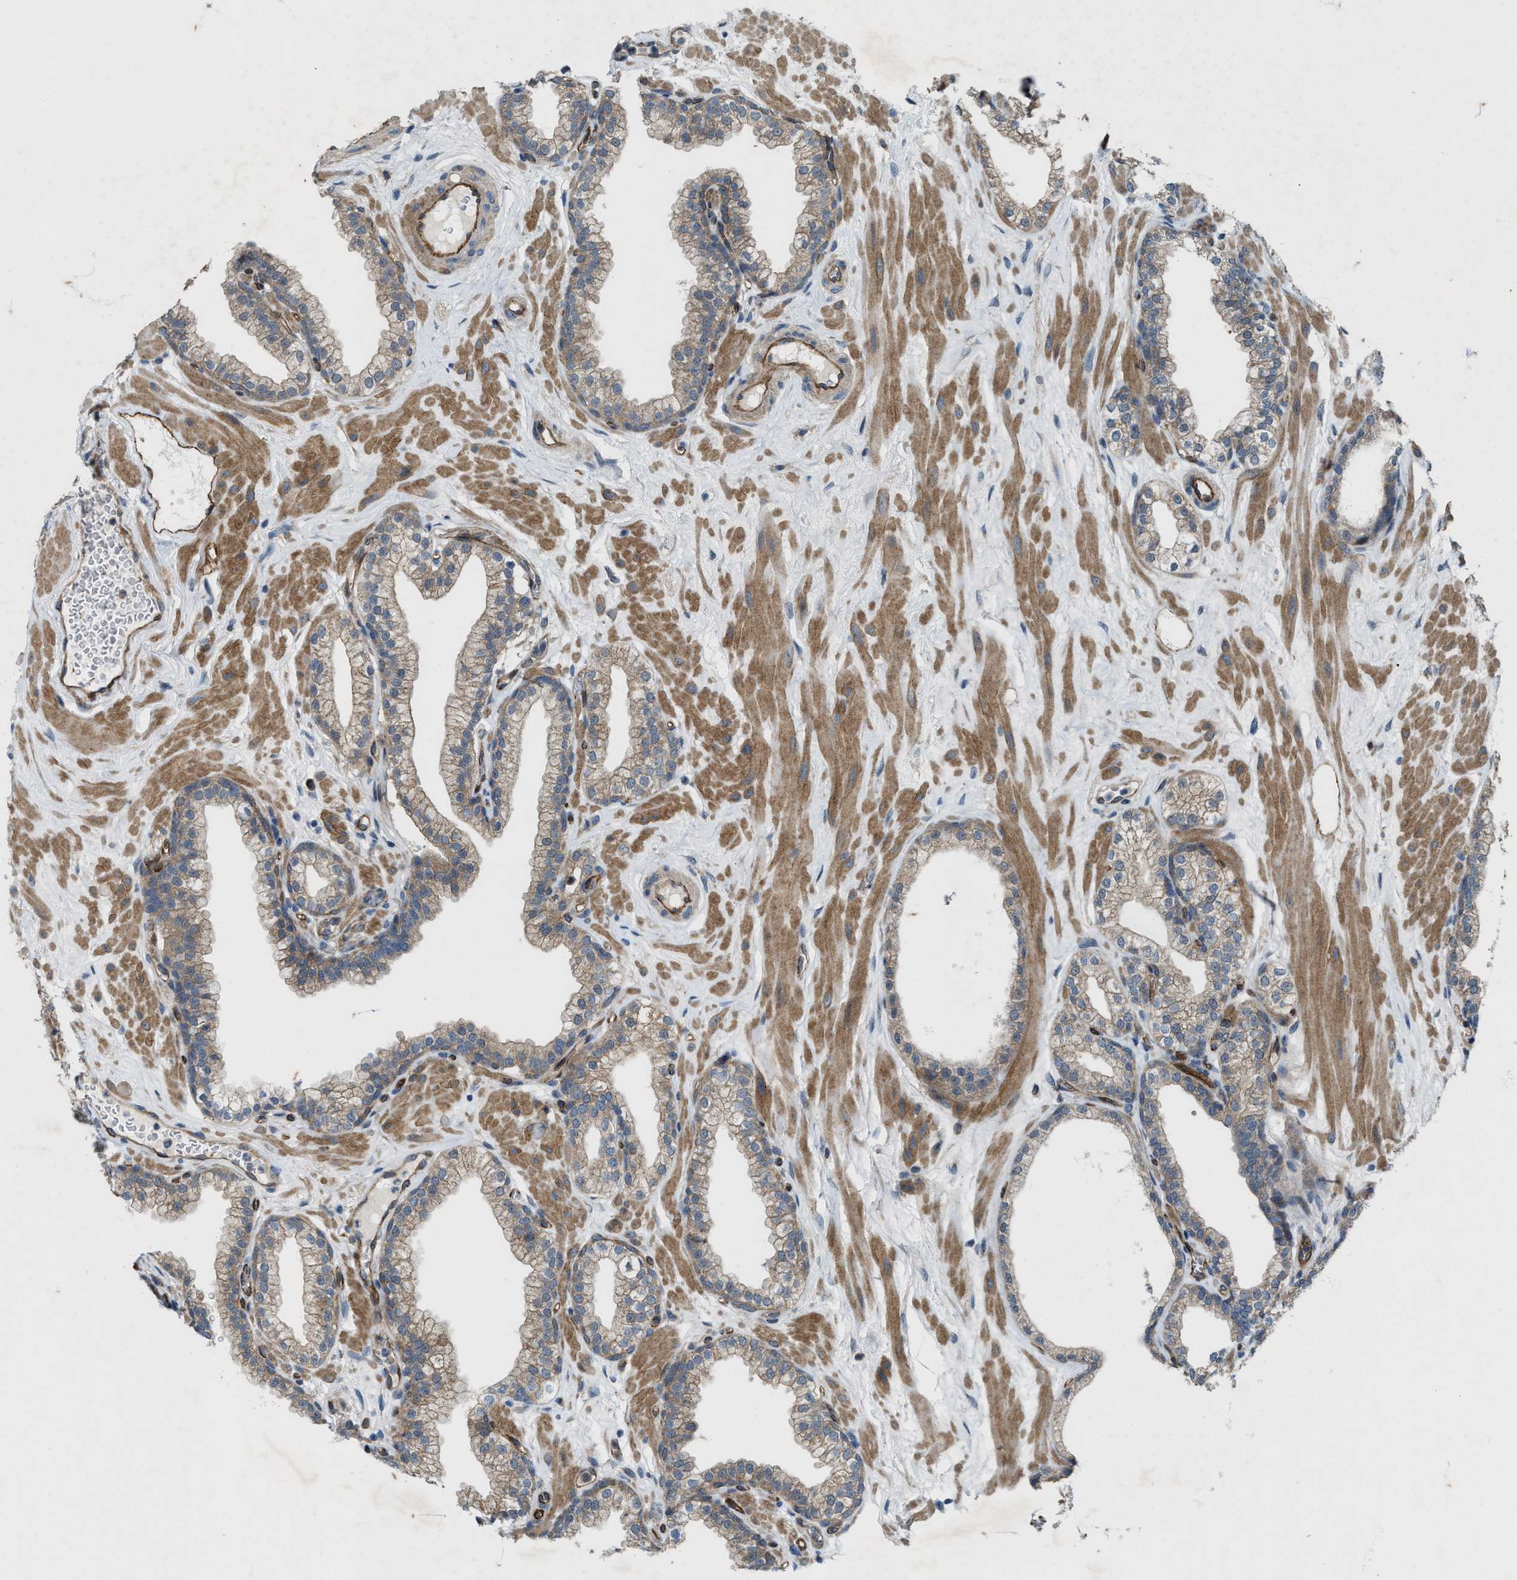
{"staining": {"intensity": "moderate", "quantity": "25%-75%", "location": "cytoplasmic/membranous"}, "tissue": "prostate", "cell_type": "Glandular cells", "image_type": "normal", "snomed": [{"axis": "morphology", "description": "Normal tissue, NOS"}, {"axis": "morphology", "description": "Urothelial carcinoma, Low grade"}, {"axis": "topography", "description": "Urinary bladder"}, {"axis": "topography", "description": "Prostate"}], "caption": "Immunohistochemistry (IHC) staining of normal prostate, which displays medium levels of moderate cytoplasmic/membranous staining in approximately 25%-75% of glandular cells indicating moderate cytoplasmic/membranous protein staining. The staining was performed using DAB (brown) for protein detection and nuclei were counterstained in hematoxylin (blue).", "gene": "LRRC72", "patient": {"sex": "male", "age": 60}}